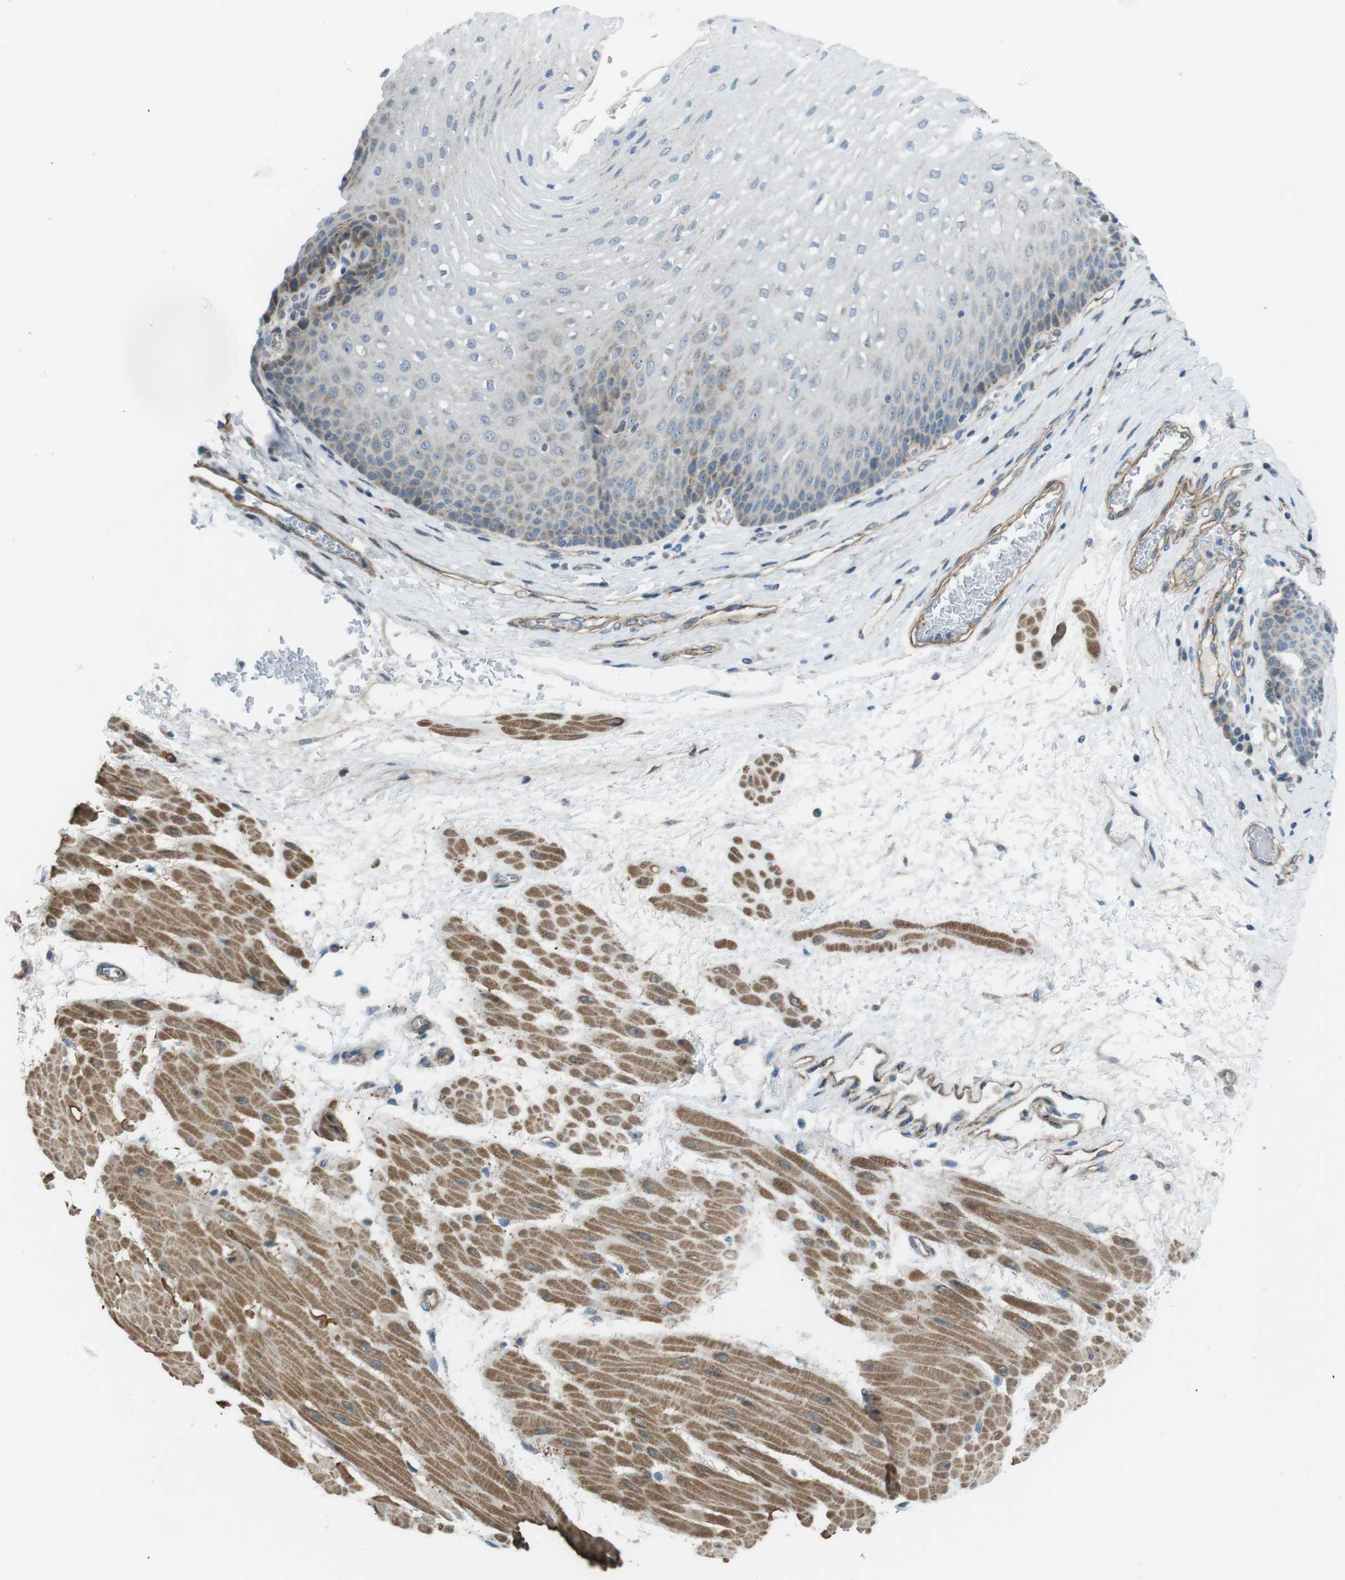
{"staining": {"intensity": "weak", "quantity": "25%-75%", "location": "cytoplasmic/membranous"}, "tissue": "esophagus", "cell_type": "Squamous epithelial cells", "image_type": "normal", "snomed": [{"axis": "morphology", "description": "Normal tissue, NOS"}, {"axis": "topography", "description": "Esophagus"}], "caption": "Immunohistochemistry of unremarkable esophagus shows low levels of weak cytoplasmic/membranous staining in about 25%-75% of squamous epithelial cells. Nuclei are stained in blue.", "gene": "FAM174B", "patient": {"sex": "male", "age": 48}}